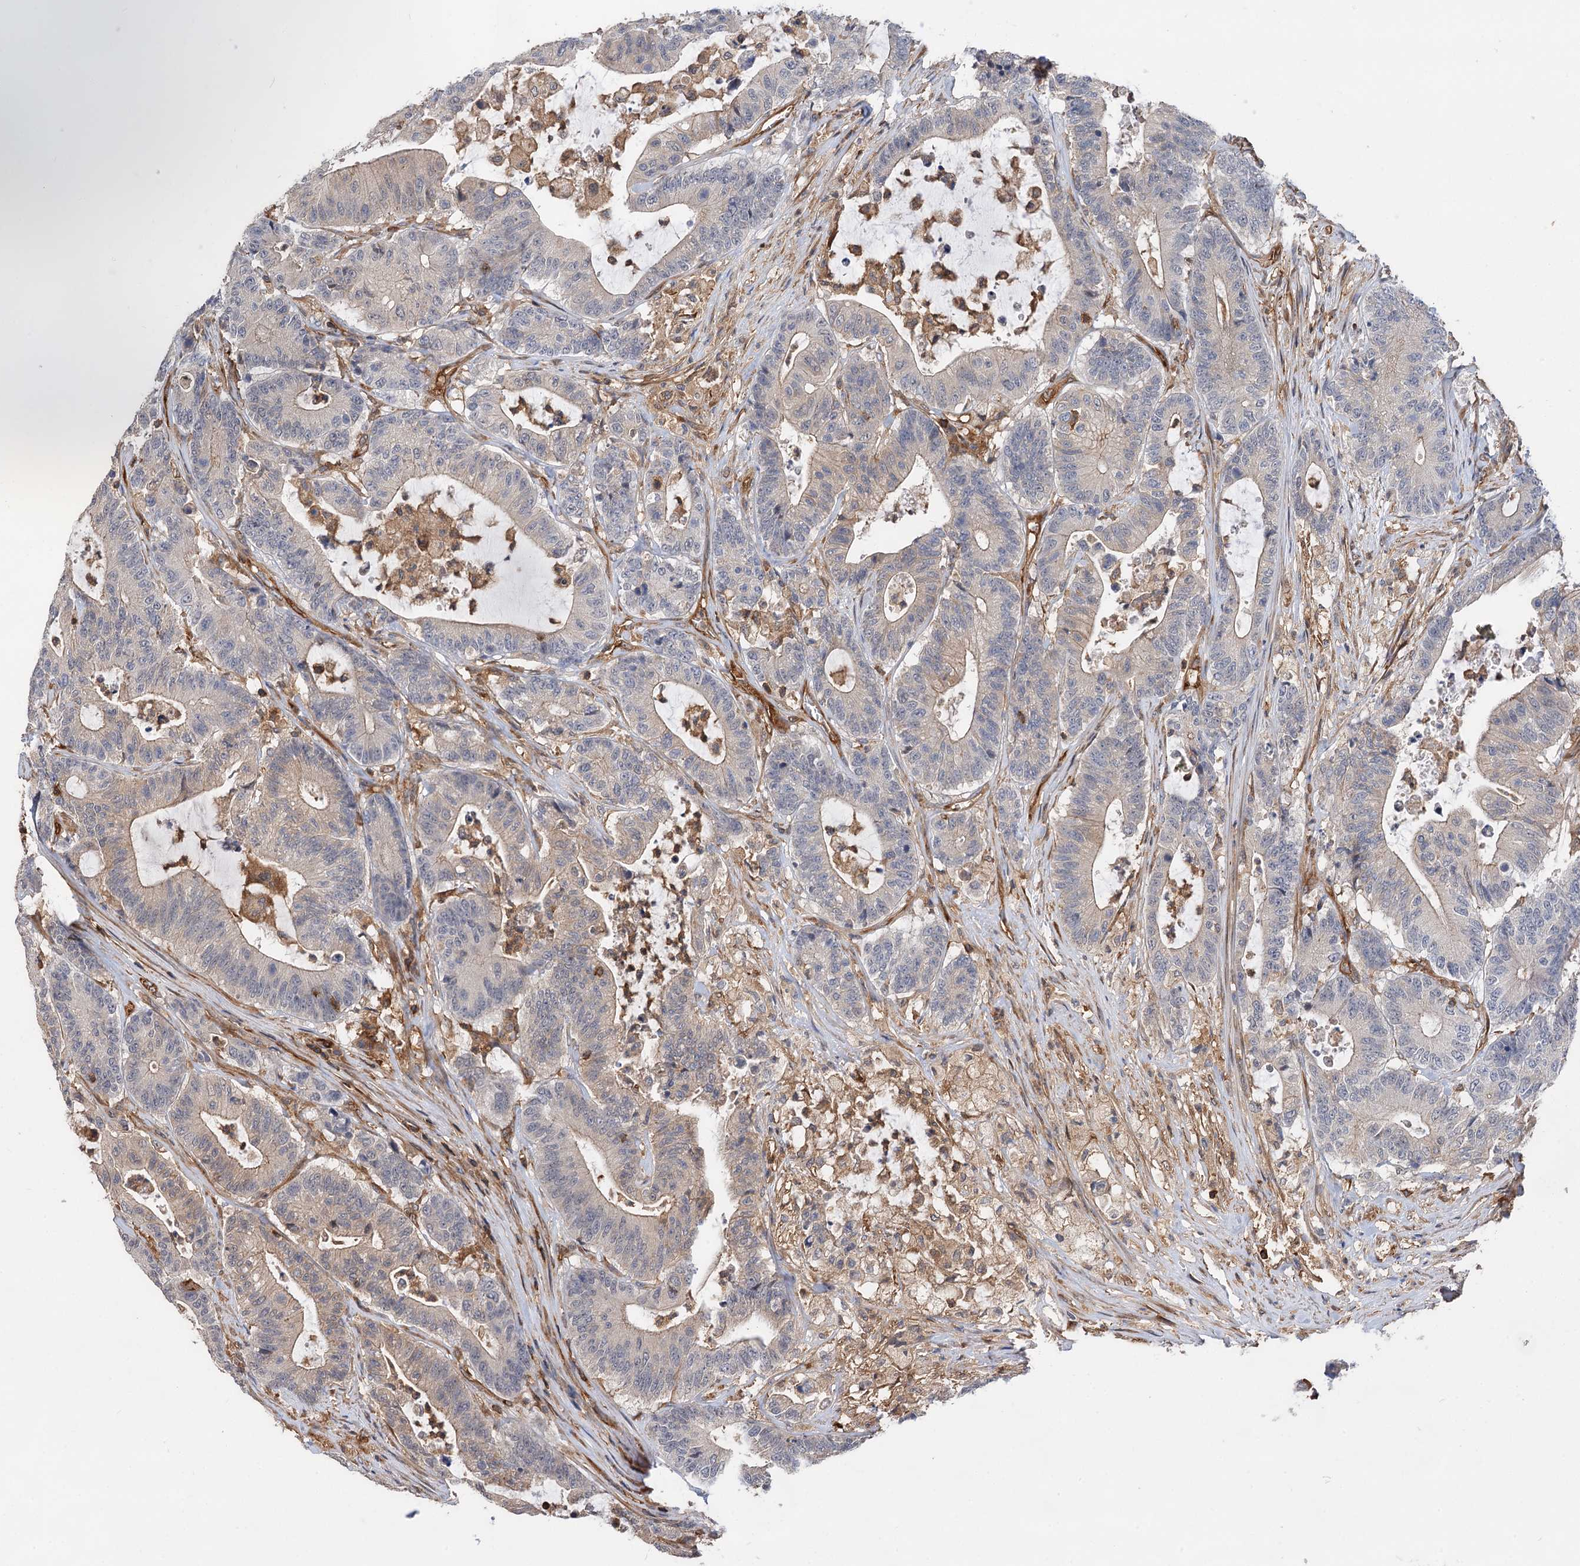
{"staining": {"intensity": "moderate", "quantity": "<25%", "location": "cytoplasmic/membranous"}, "tissue": "colorectal cancer", "cell_type": "Tumor cells", "image_type": "cancer", "snomed": [{"axis": "morphology", "description": "Adenocarcinoma, NOS"}, {"axis": "topography", "description": "Colon"}], "caption": "Protein staining of colorectal adenocarcinoma tissue shows moderate cytoplasmic/membranous positivity in about <25% of tumor cells.", "gene": "PACS1", "patient": {"sex": "female", "age": 84}}